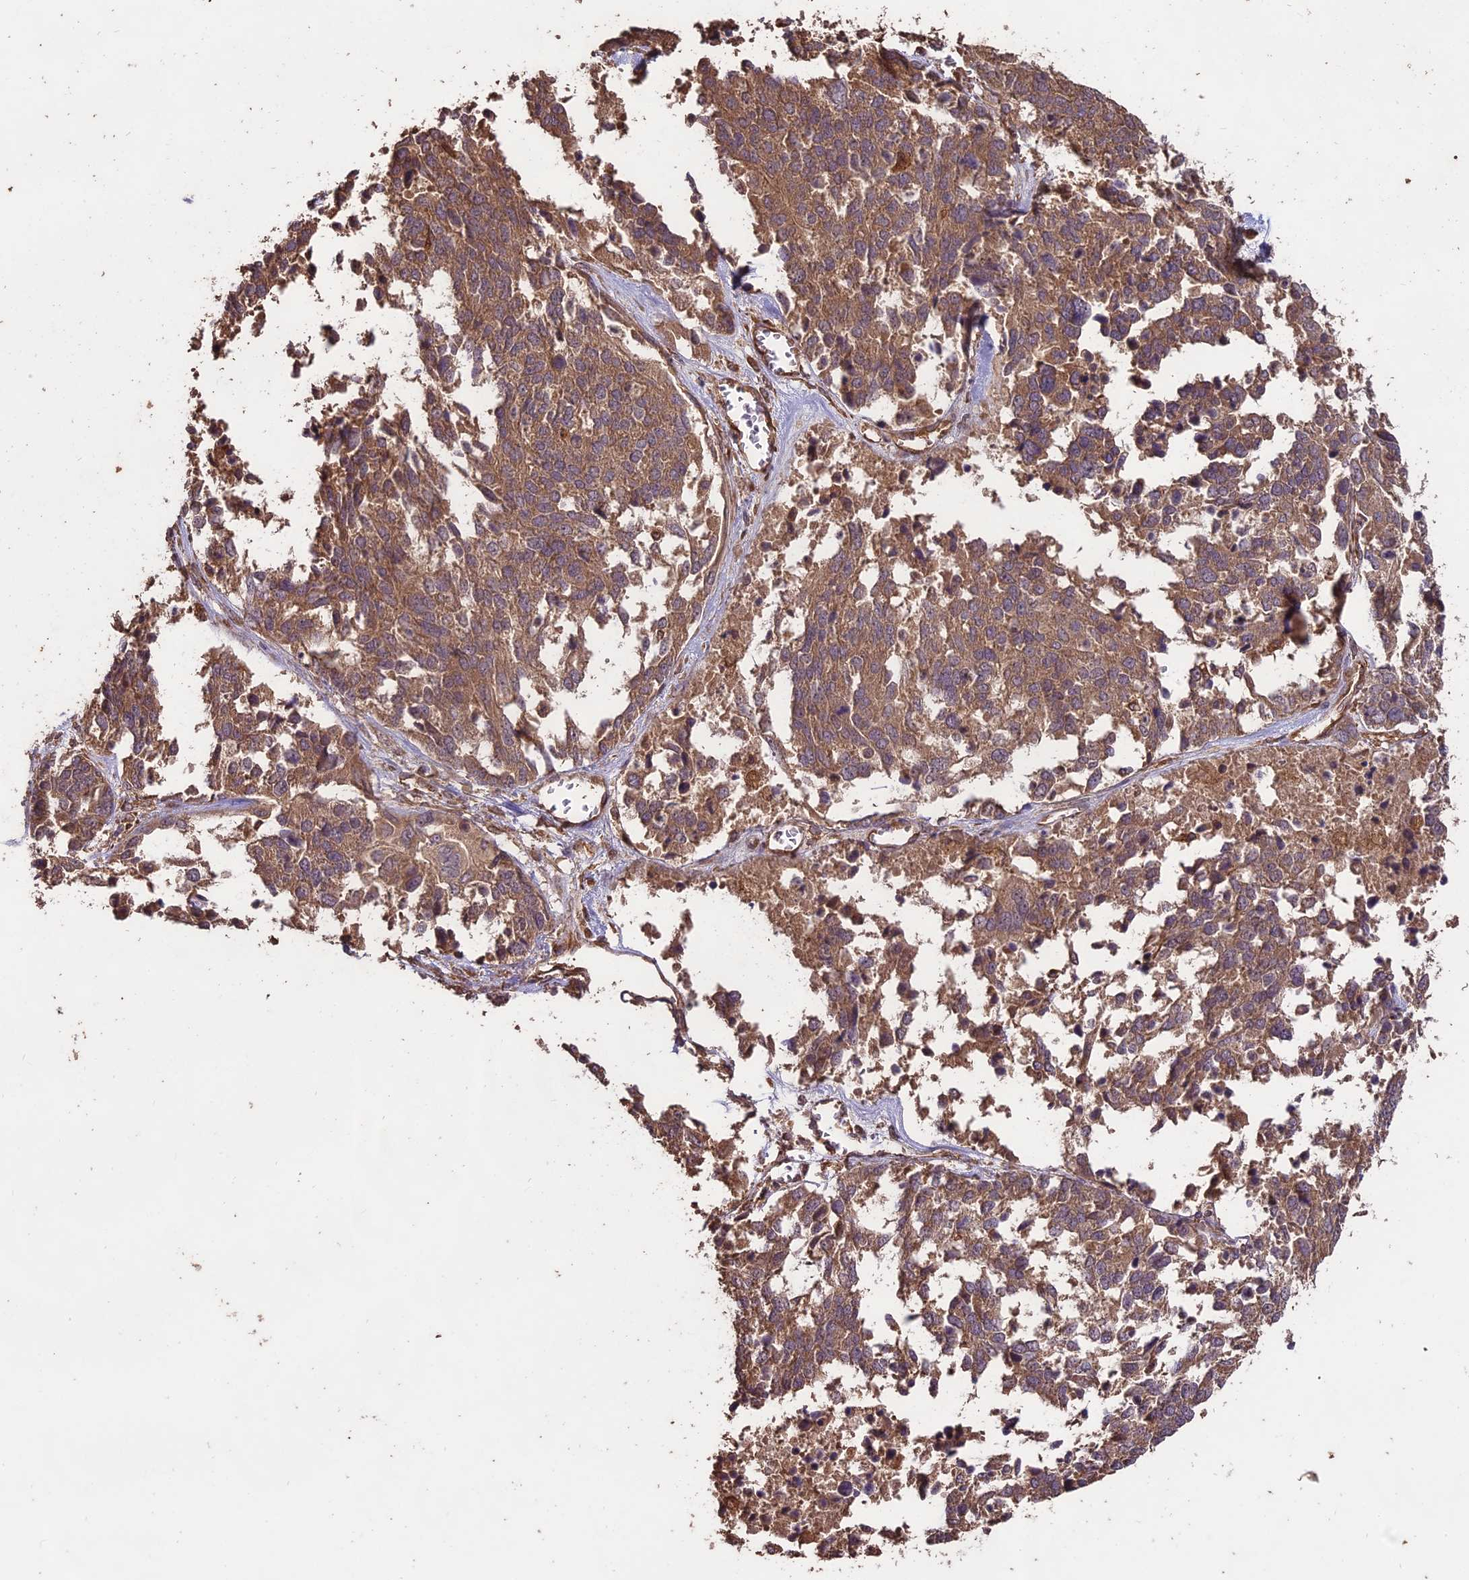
{"staining": {"intensity": "moderate", "quantity": ">75%", "location": "cytoplasmic/membranous"}, "tissue": "ovarian cancer", "cell_type": "Tumor cells", "image_type": "cancer", "snomed": [{"axis": "morphology", "description": "Cystadenocarcinoma, serous, NOS"}, {"axis": "topography", "description": "Ovary"}], "caption": "DAB (3,3'-diaminobenzidine) immunohistochemical staining of serous cystadenocarcinoma (ovarian) shows moderate cytoplasmic/membranous protein expression in about >75% of tumor cells.", "gene": "TTLL10", "patient": {"sex": "female", "age": 44}}